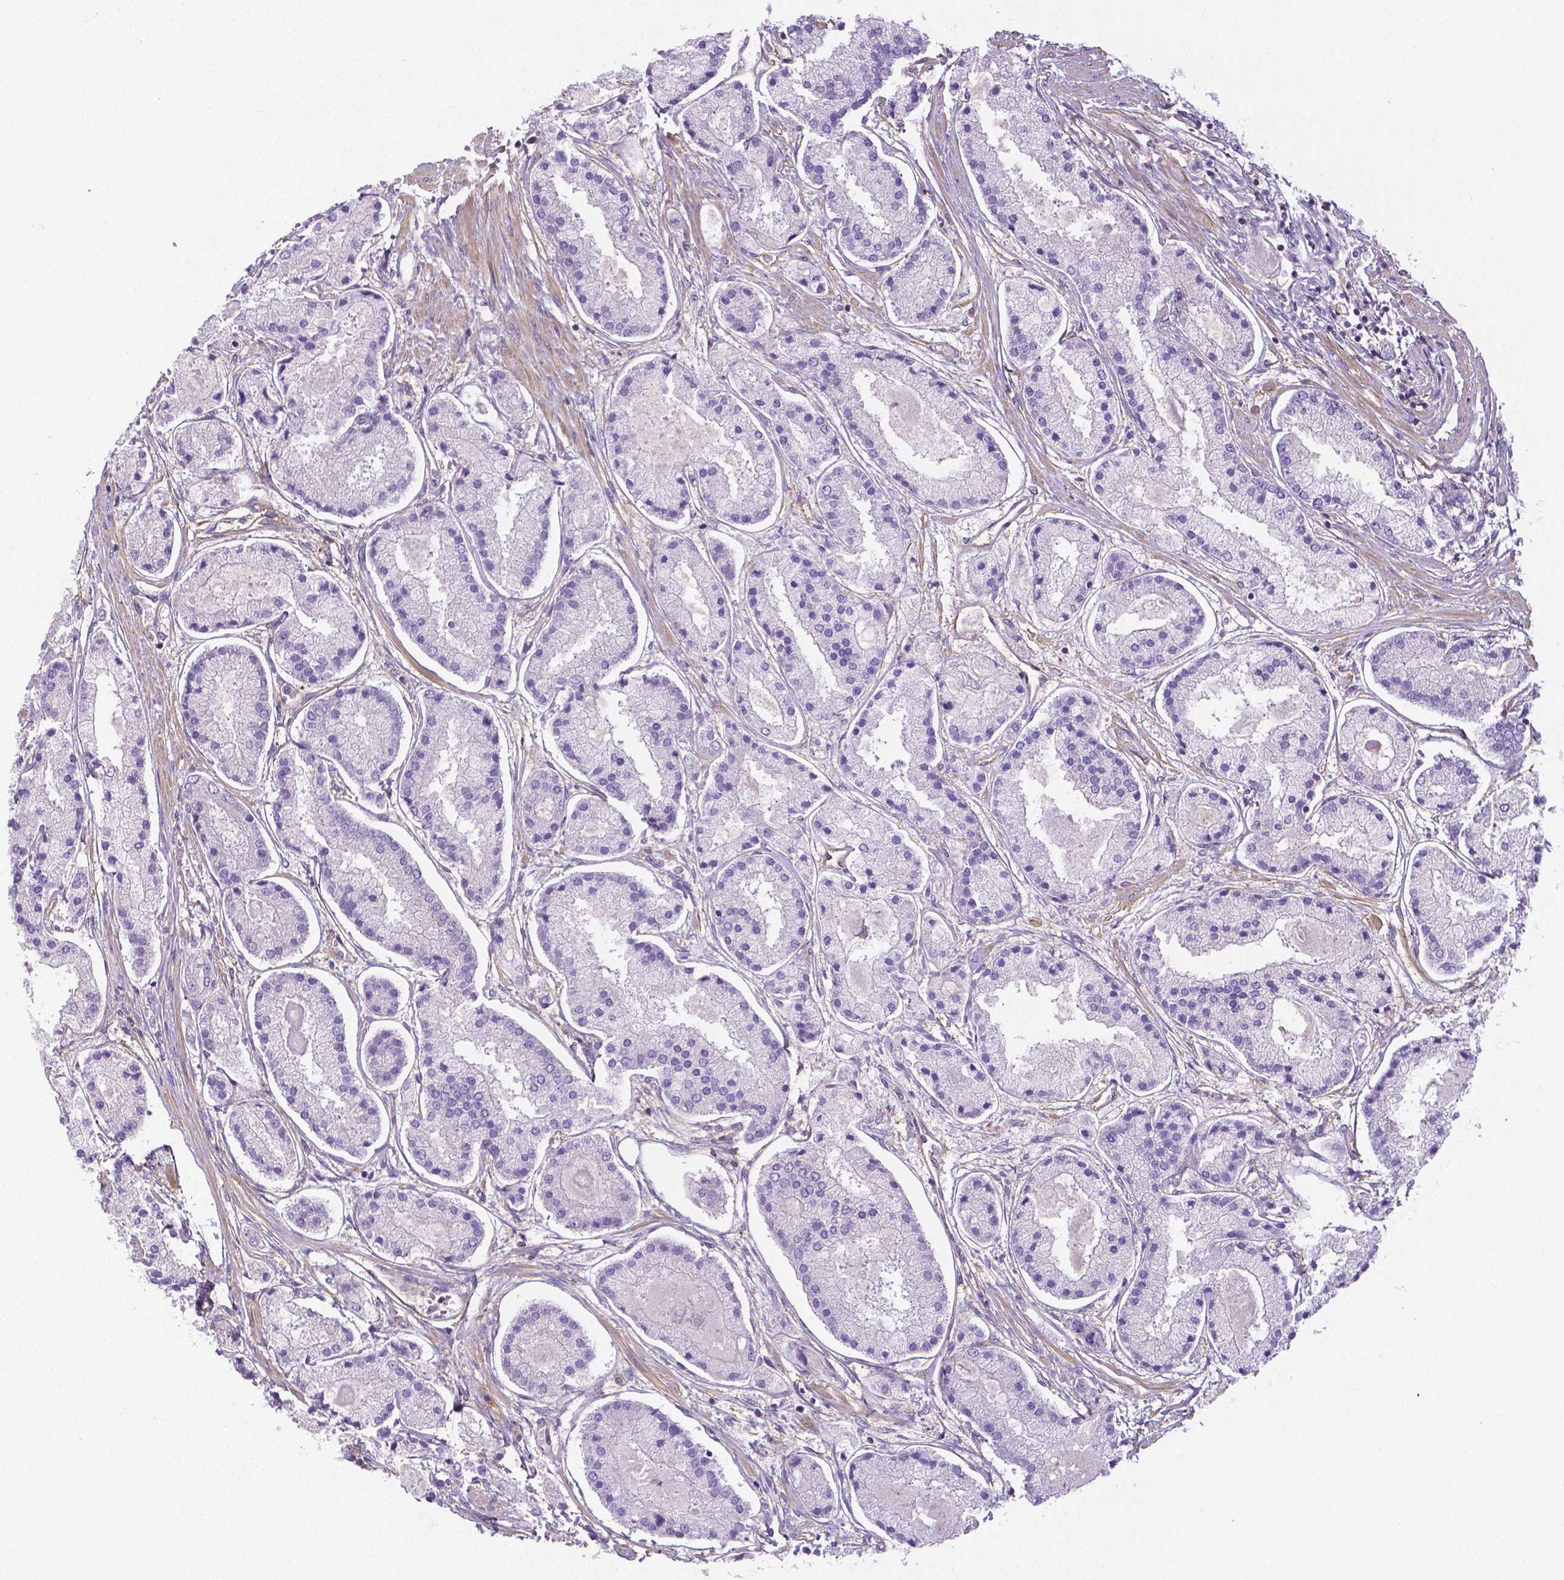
{"staining": {"intensity": "negative", "quantity": "none", "location": "none"}, "tissue": "prostate cancer", "cell_type": "Tumor cells", "image_type": "cancer", "snomed": [{"axis": "morphology", "description": "Adenocarcinoma, High grade"}, {"axis": "topography", "description": "Prostate"}], "caption": "DAB immunohistochemical staining of prostate cancer (adenocarcinoma (high-grade)) exhibits no significant positivity in tumor cells. (DAB IHC visualized using brightfield microscopy, high magnification).", "gene": "CRMP1", "patient": {"sex": "male", "age": 67}}